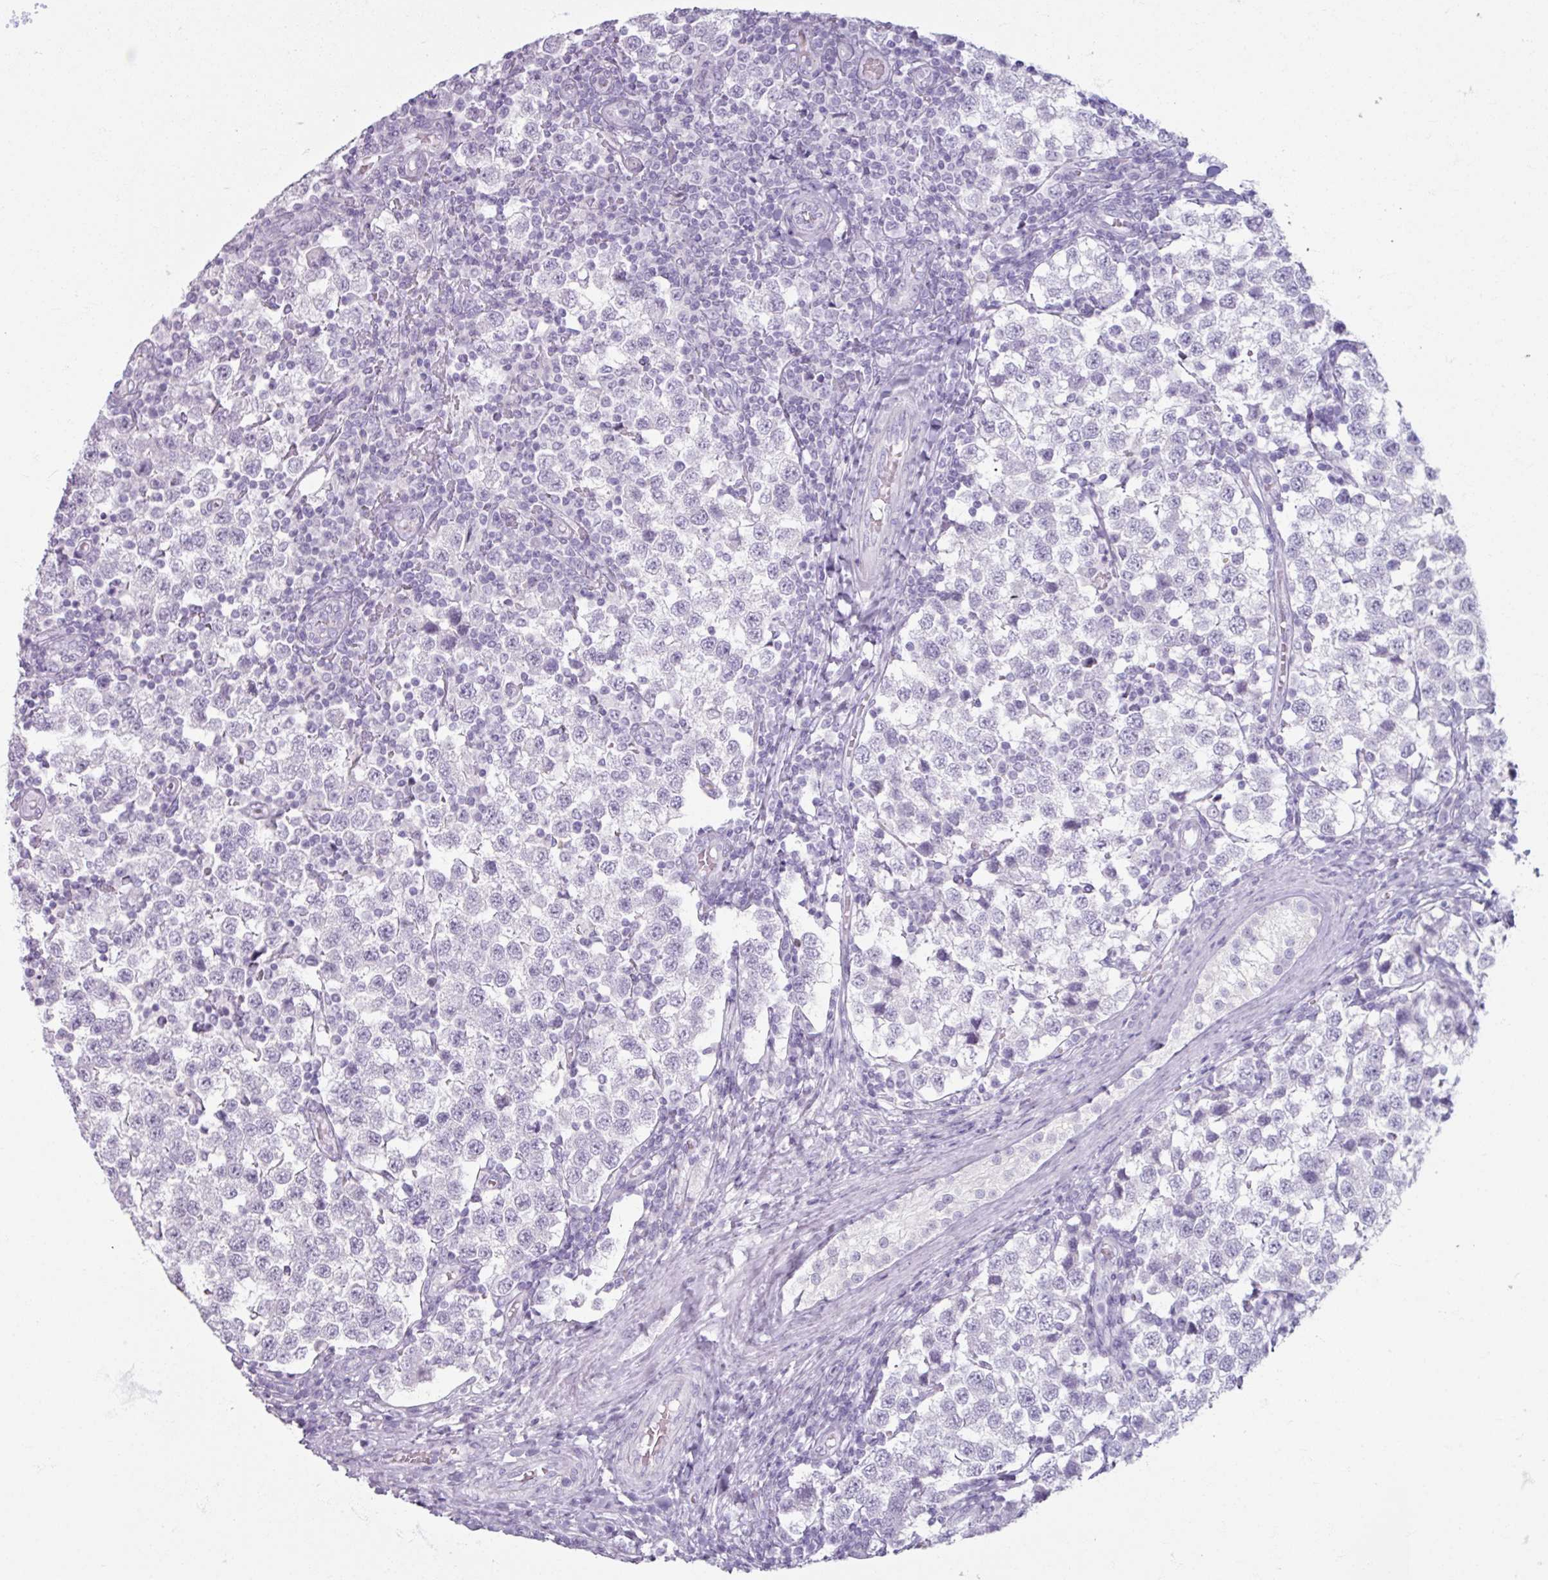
{"staining": {"intensity": "negative", "quantity": "none", "location": "none"}, "tissue": "testis cancer", "cell_type": "Tumor cells", "image_type": "cancer", "snomed": [{"axis": "morphology", "description": "Seminoma, NOS"}, {"axis": "topography", "description": "Testis"}], "caption": "Tumor cells are negative for protein expression in human testis cancer (seminoma). The staining was performed using DAB to visualize the protein expression in brown, while the nuclei were stained in blue with hematoxylin (Magnification: 20x).", "gene": "ARG1", "patient": {"sex": "male", "age": 34}}